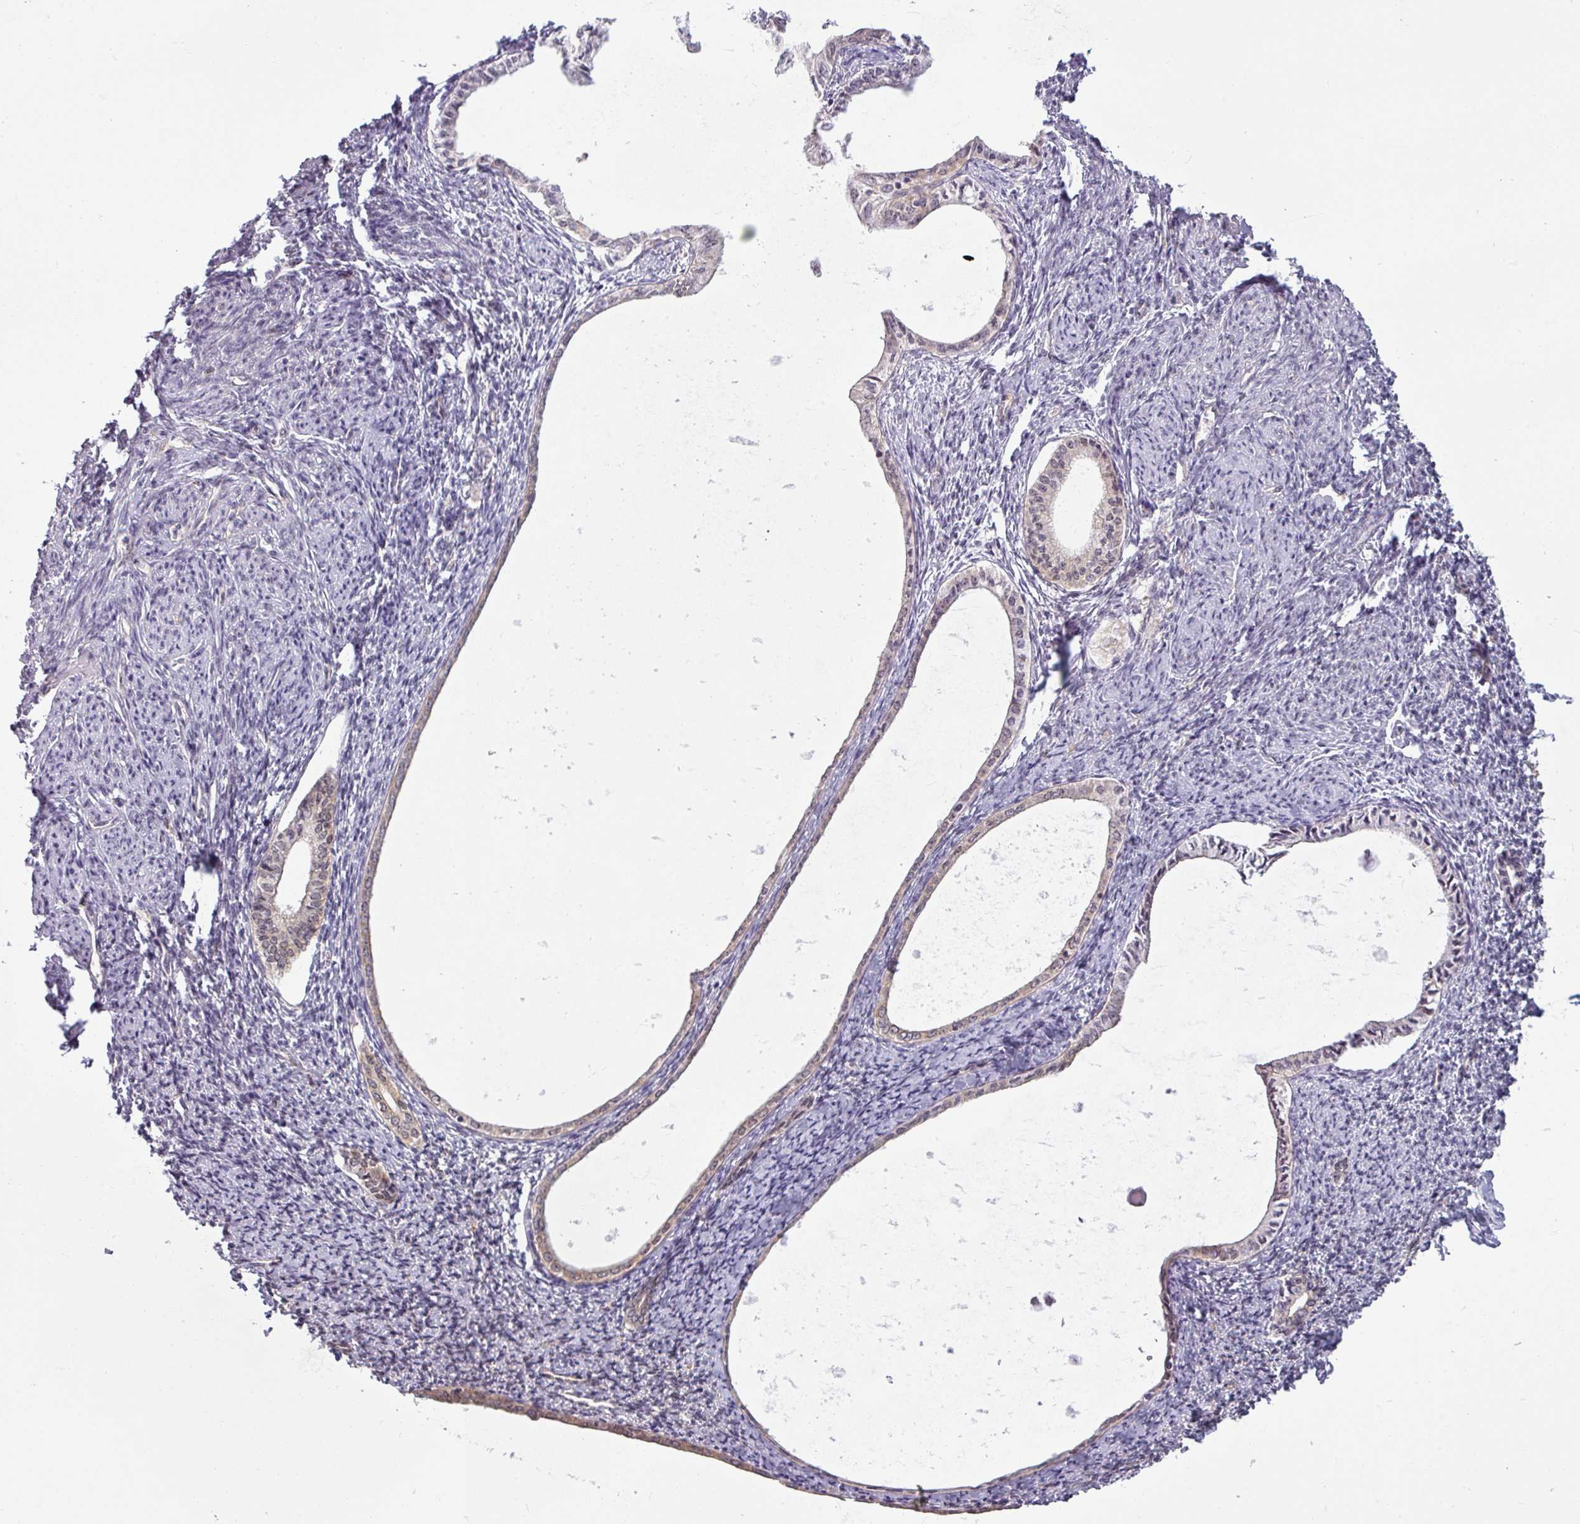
{"staining": {"intensity": "negative", "quantity": "none", "location": "none"}, "tissue": "endometrium", "cell_type": "Cells in endometrial stroma", "image_type": "normal", "snomed": [{"axis": "morphology", "description": "Normal tissue, NOS"}, {"axis": "topography", "description": "Endometrium"}], "caption": "This is a image of immunohistochemistry (IHC) staining of normal endometrium, which shows no expression in cells in endometrial stroma. (DAB IHC, high magnification).", "gene": "CCDC144A", "patient": {"sex": "female", "age": 63}}